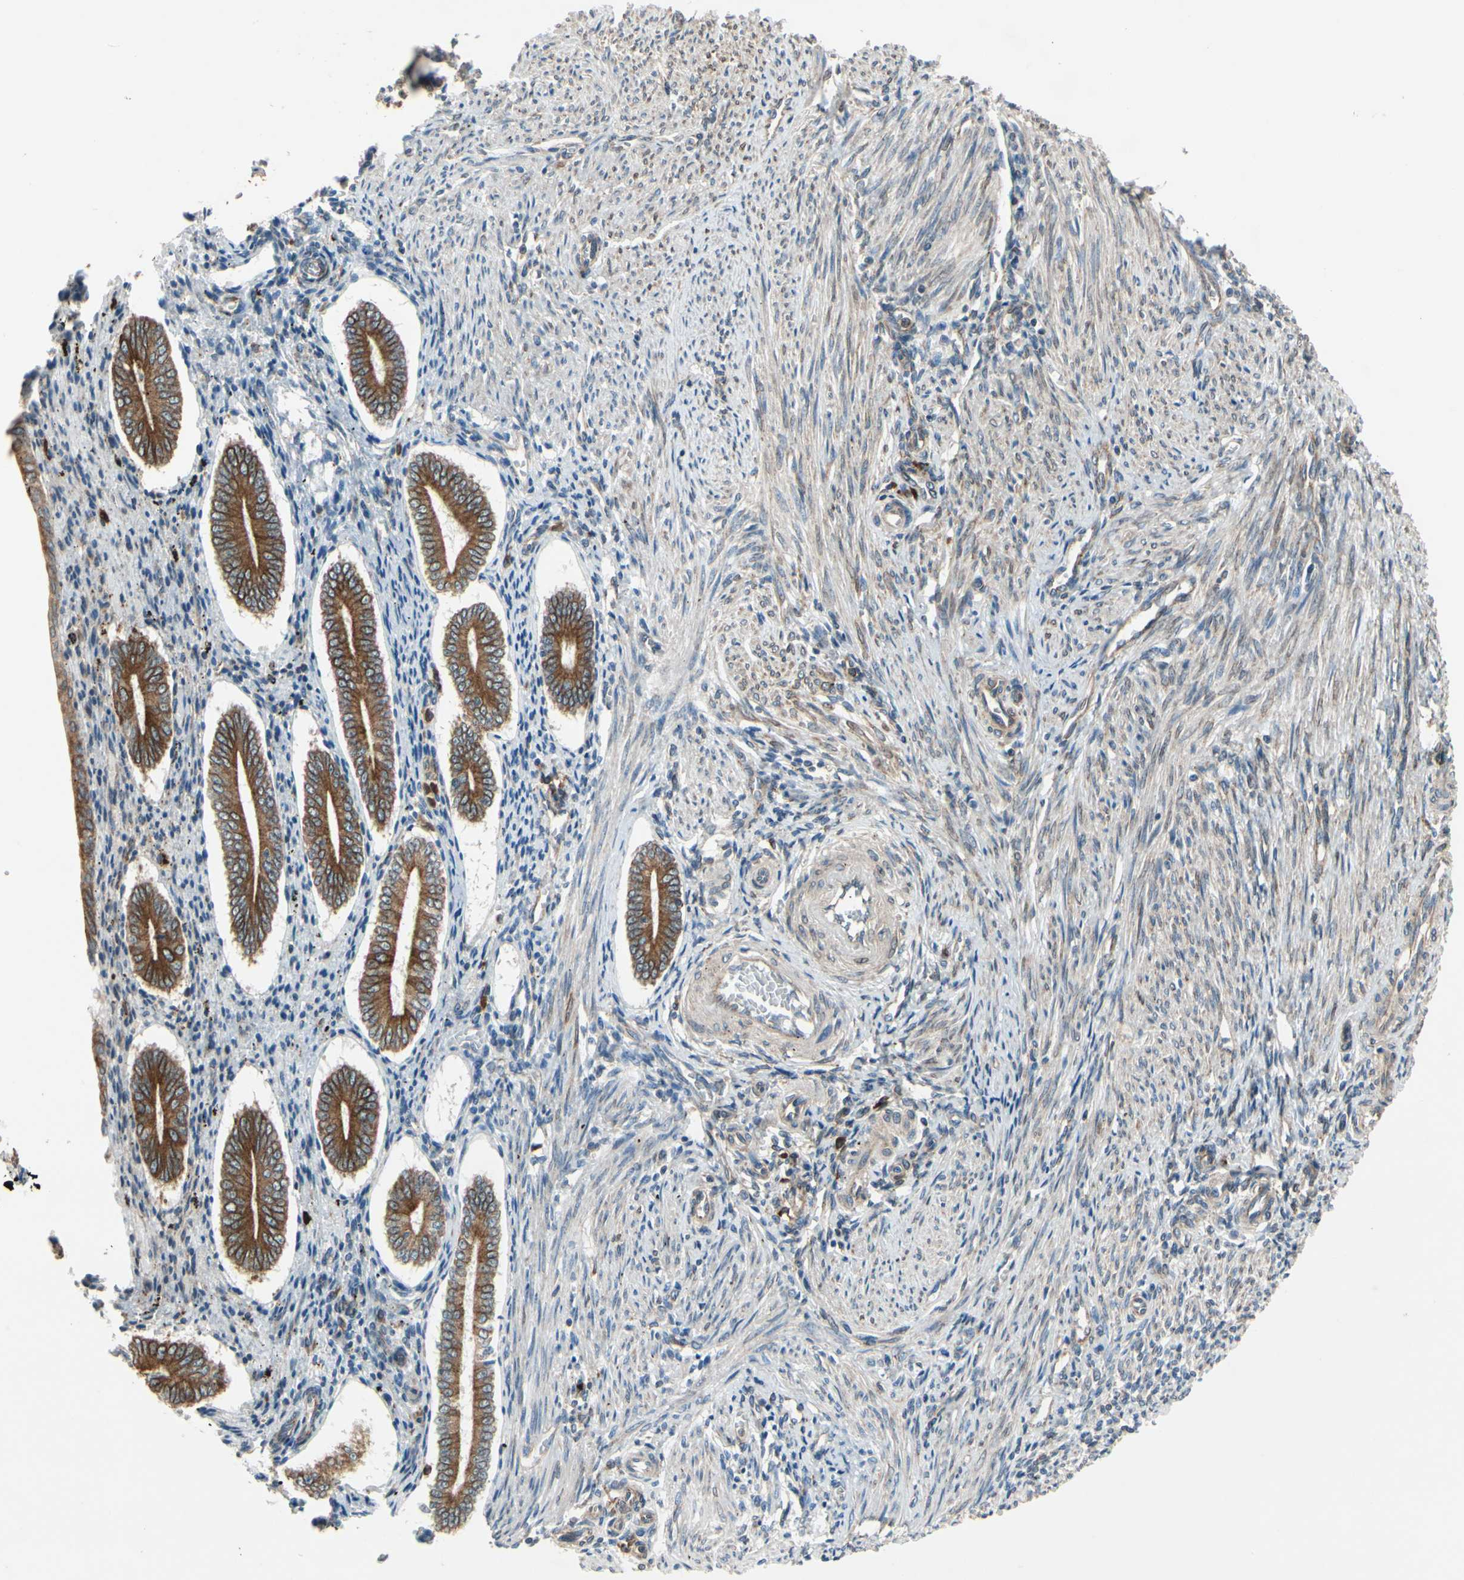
{"staining": {"intensity": "strong", "quantity": "25%-75%", "location": "cytoplasmic/membranous"}, "tissue": "endometrium", "cell_type": "Cells in endometrial stroma", "image_type": "normal", "snomed": [{"axis": "morphology", "description": "Normal tissue, NOS"}, {"axis": "topography", "description": "Endometrium"}], "caption": "Protein staining by immunohistochemistry (IHC) shows strong cytoplasmic/membranous staining in about 25%-75% of cells in endometrial stroma in normal endometrium. (brown staining indicates protein expression, while blue staining denotes nuclei).", "gene": "CLCC1", "patient": {"sex": "female", "age": 42}}